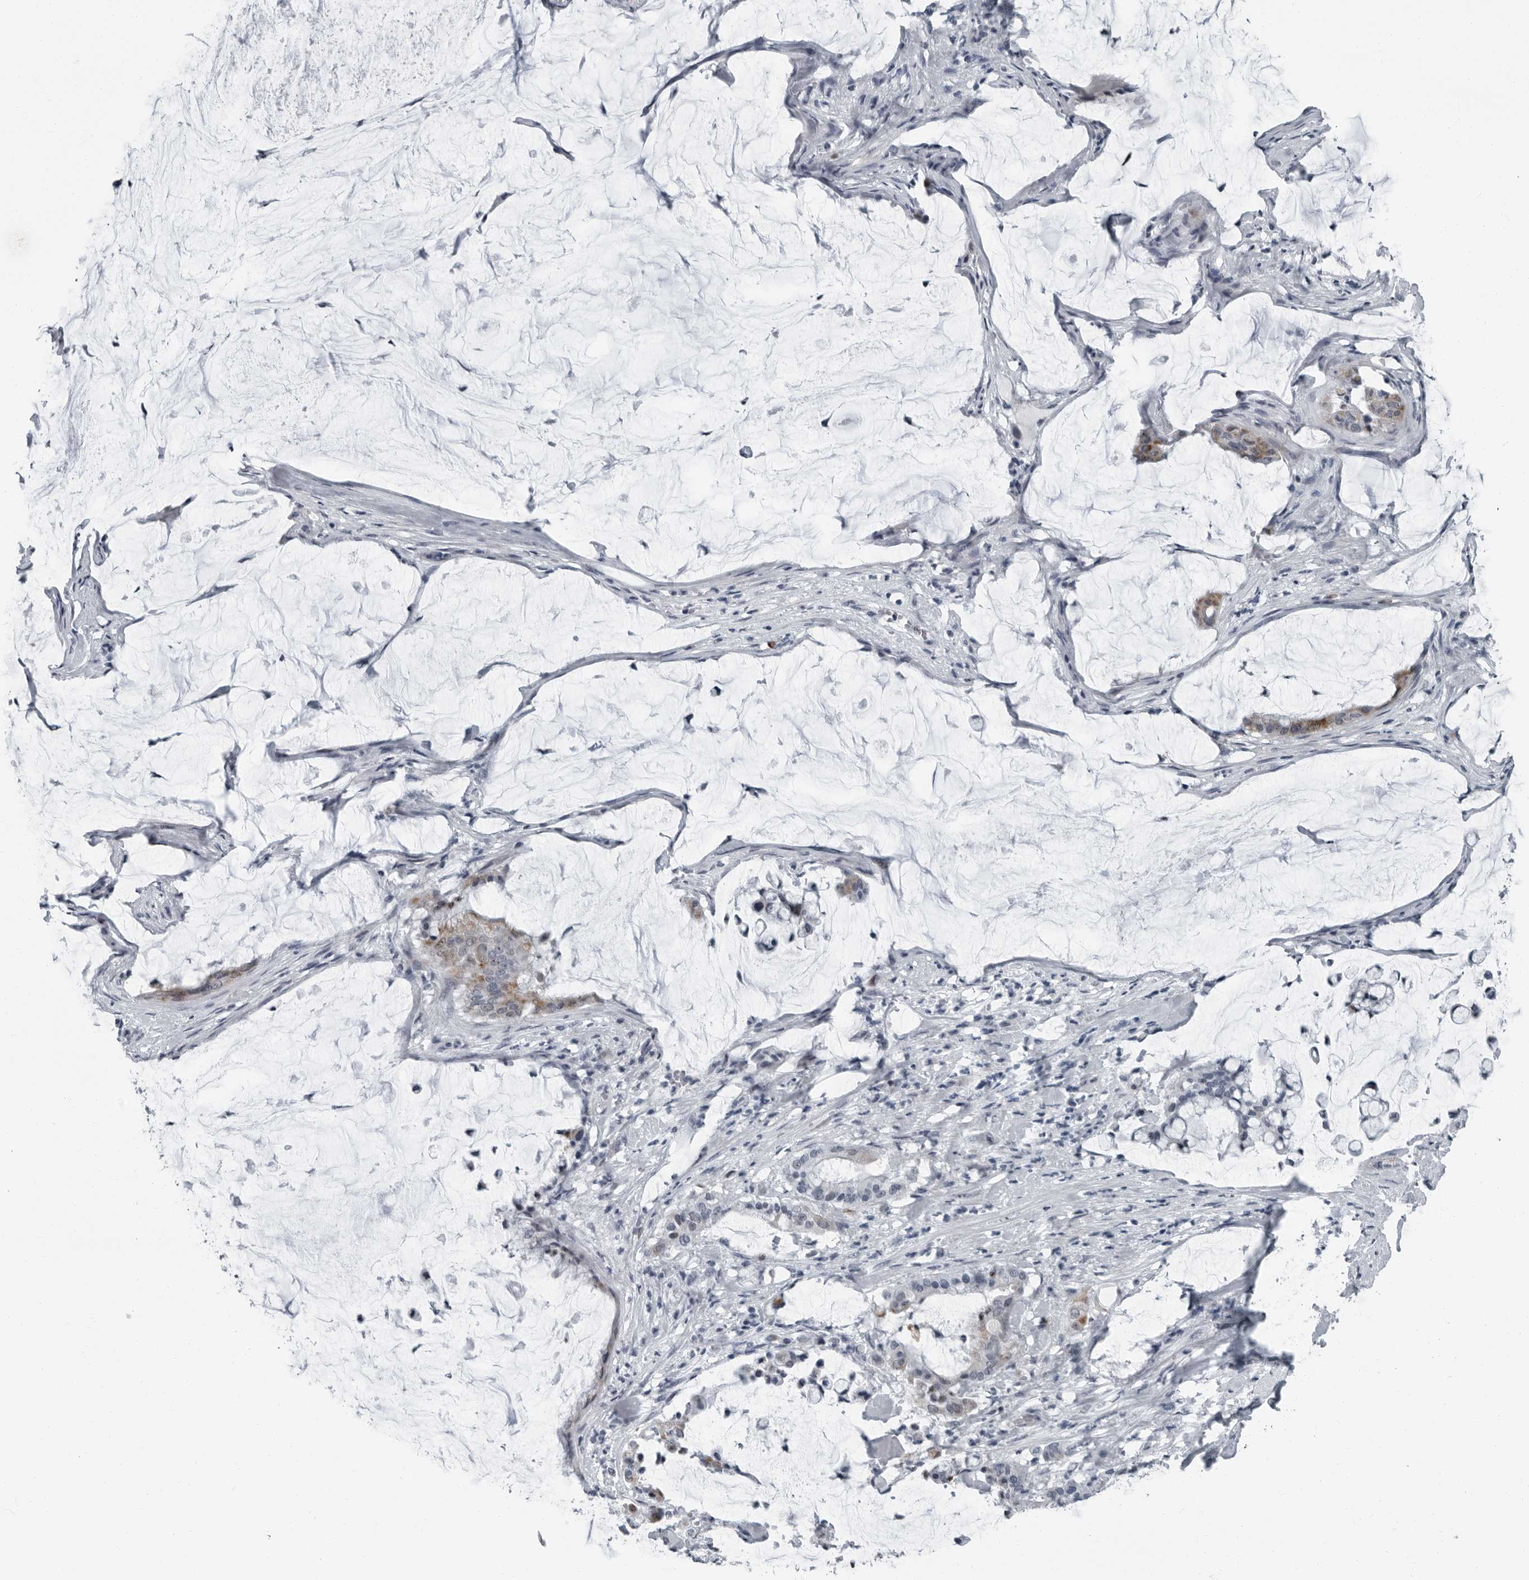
{"staining": {"intensity": "moderate", "quantity": "25%-75%", "location": "cytoplasmic/membranous"}, "tissue": "pancreatic cancer", "cell_type": "Tumor cells", "image_type": "cancer", "snomed": [{"axis": "morphology", "description": "Adenocarcinoma, NOS"}, {"axis": "topography", "description": "Pancreas"}], "caption": "Human pancreatic cancer (adenocarcinoma) stained with a brown dye exhibits moderate cytoplasmic/membranous positive expression in about 25%-75% of tumor cells.", "gene": "PDCD11", "patient": {"sex": "male", "age": 41}}